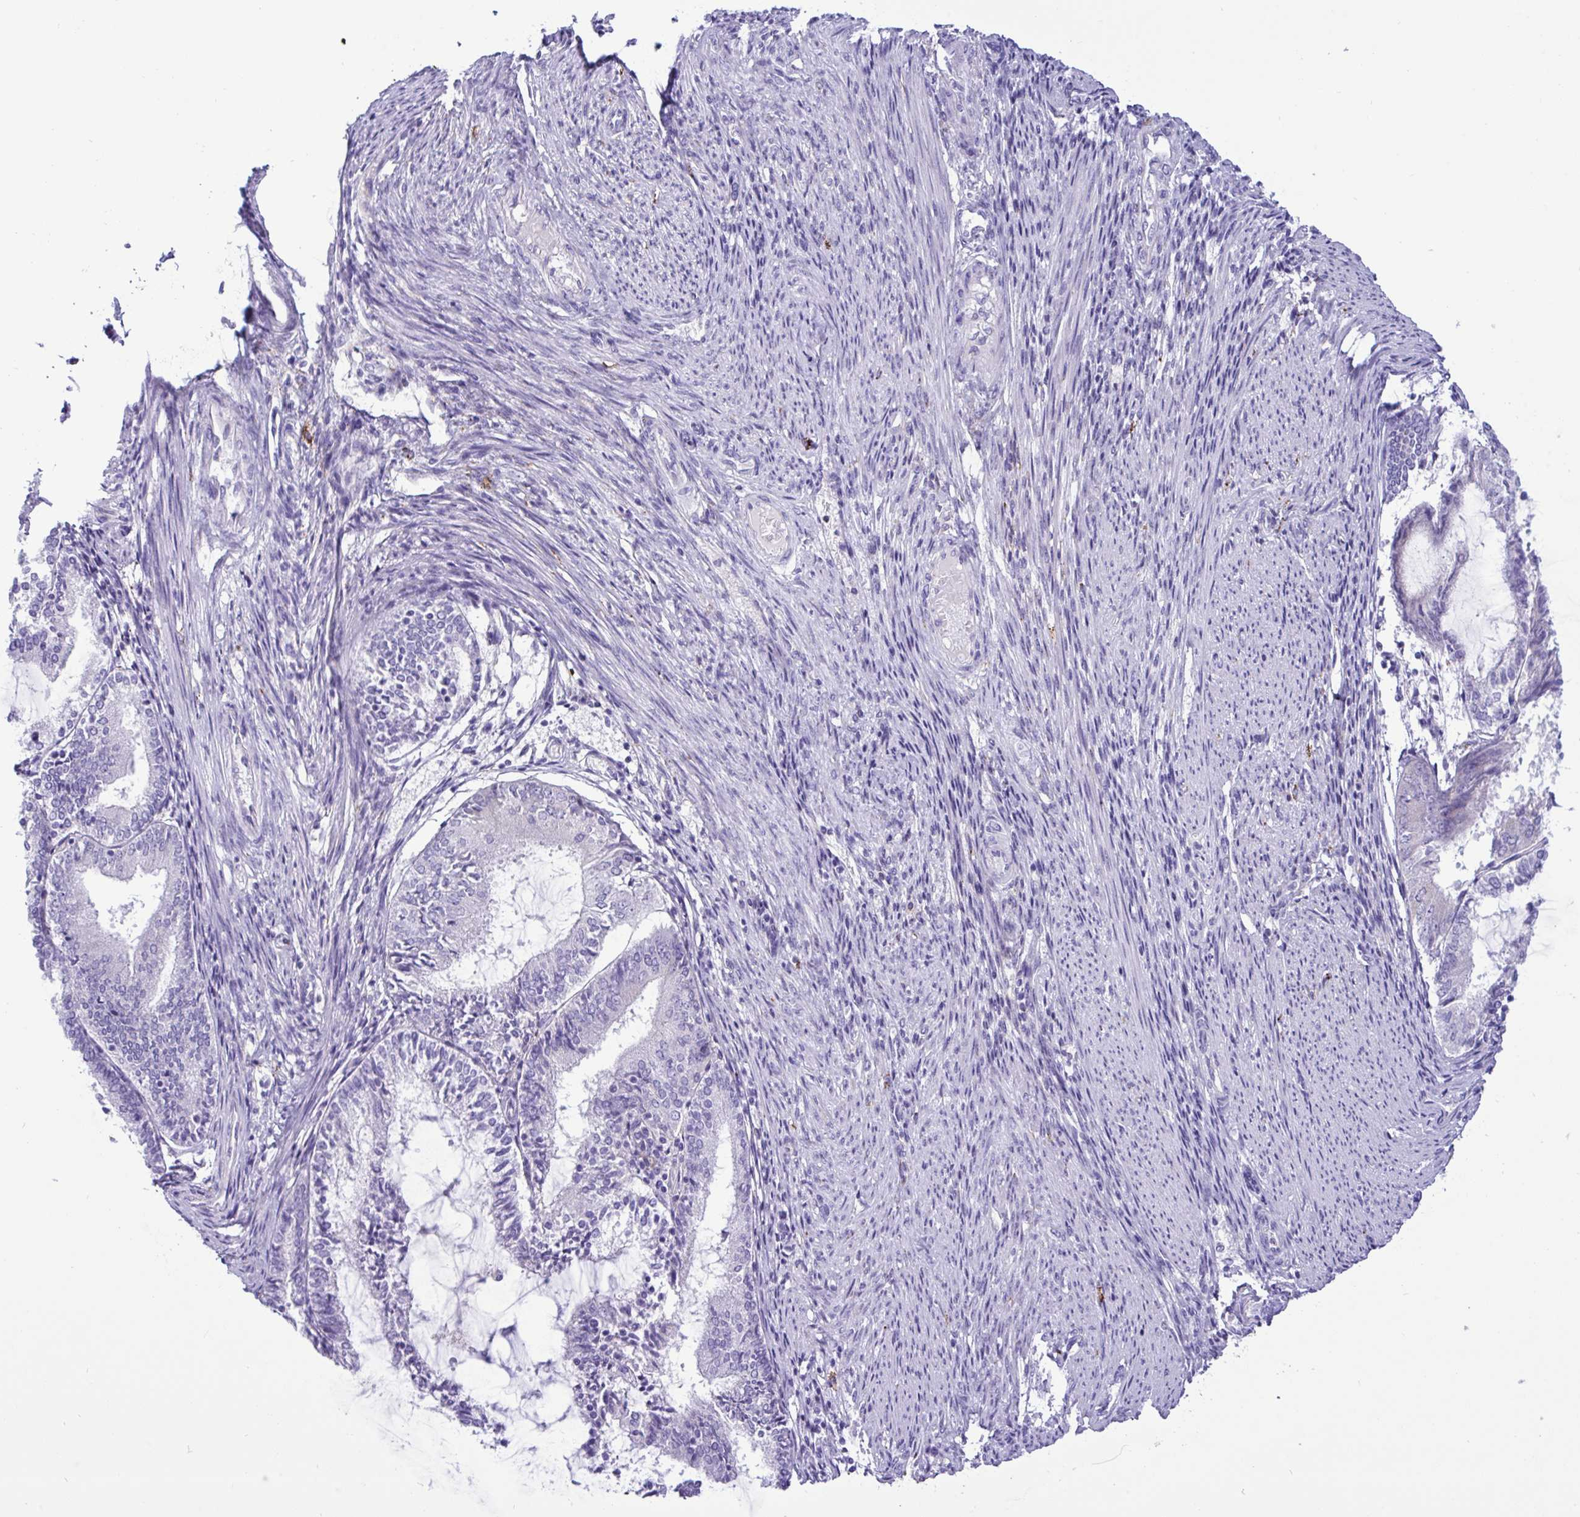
{"staining": {"intensity": "negative", "quantity": "none", "location": "none"}, "tissue": "endometrial cancer", "cell_type": "Tumor cells", "image_type": "cancer", "snomed": [{"axis": "morphology", "description": "Adenocarcinoma, NOS"}, {"axis": "topography", "description": "Endometrium"}], "caption": "Tumor cells show no significant staining in adenocarcinoma (endometrial).", "gene": "SREBF1", "patient": {"sex": "female", "age": 81}}